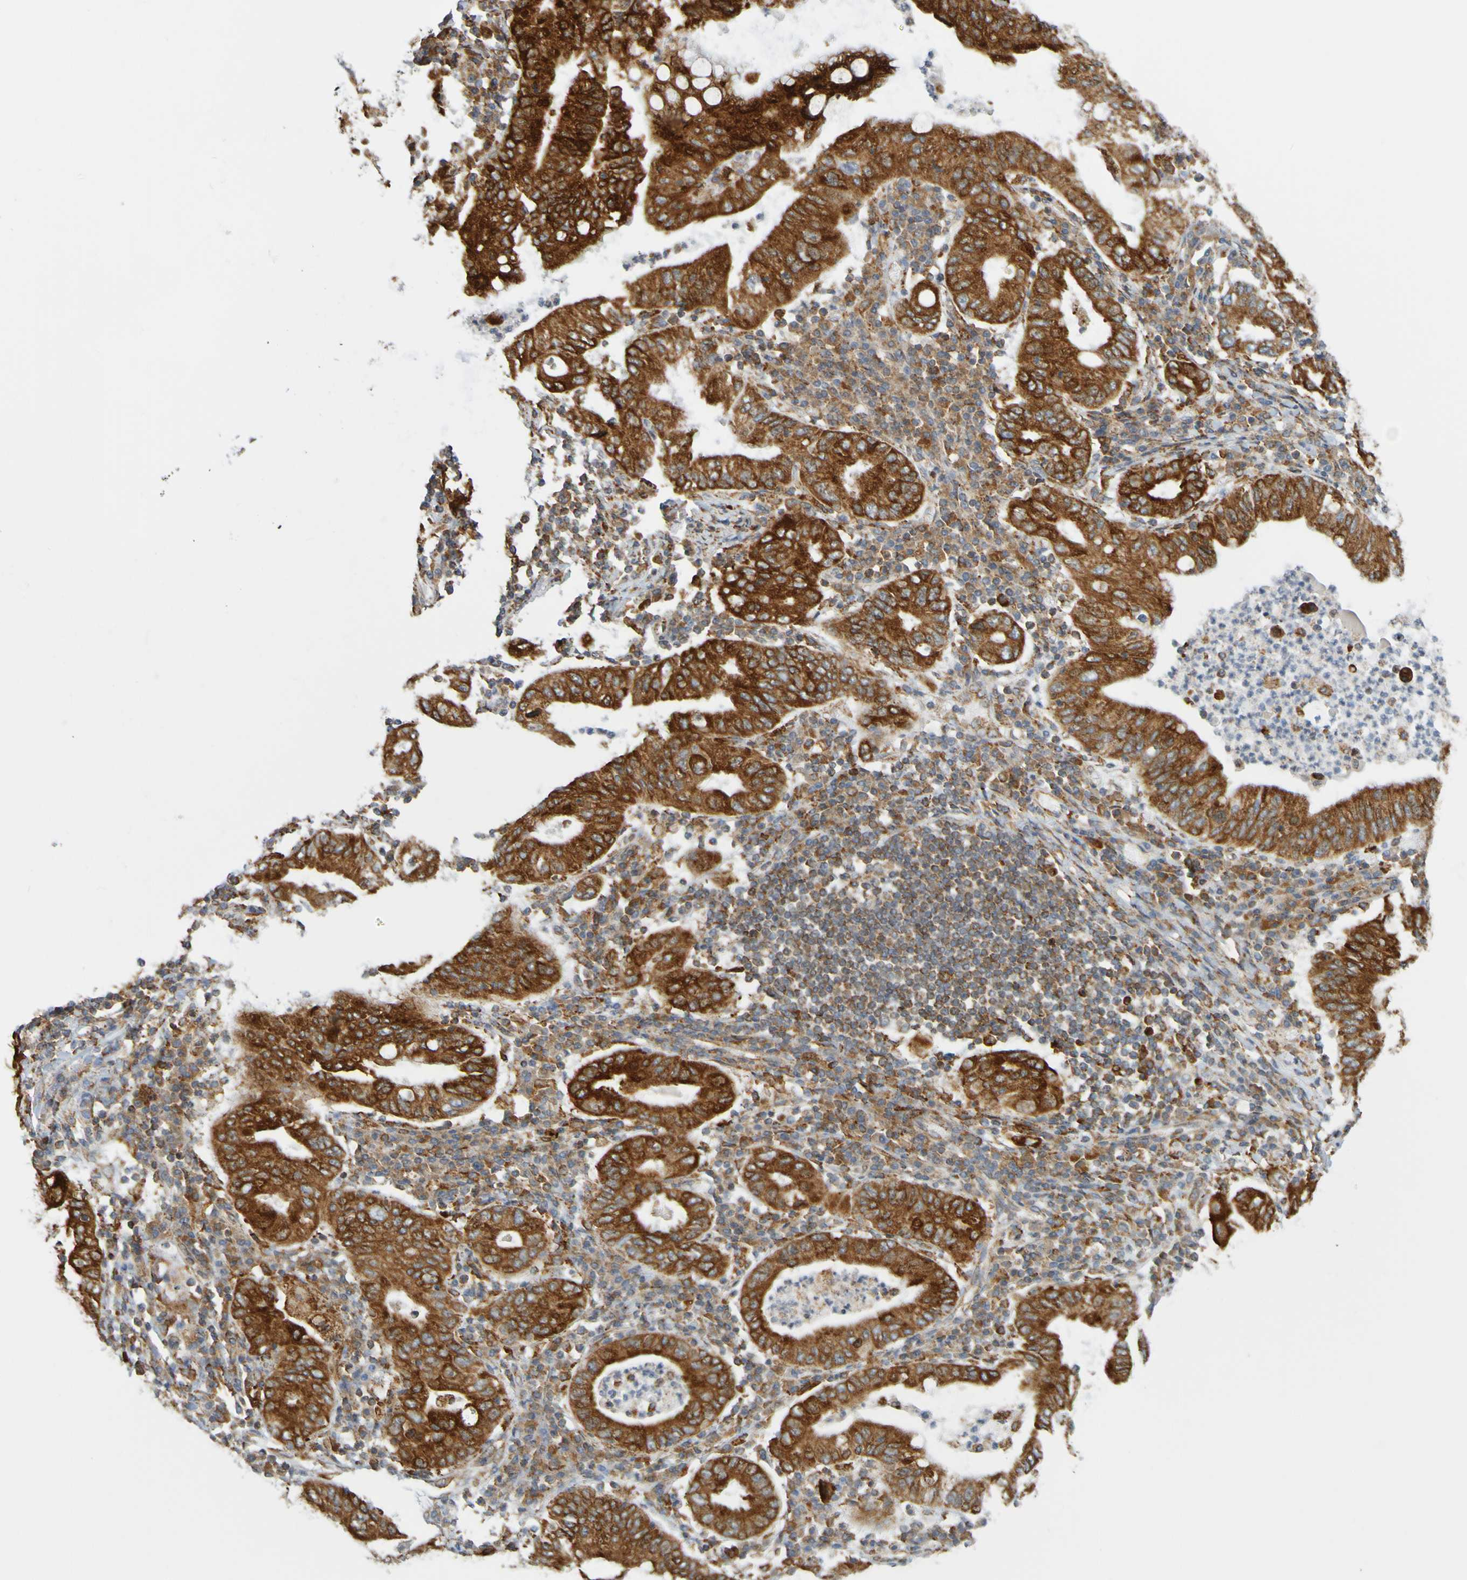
{"staining": {"intensity": "strong", "quantity": ">75%", "location": "cytoplasmic/membranous"}, "tissue": "stomach cancer", "cell_type": "Tumor cells", "image_type": "cancer", "snomed": [{"axis": "morphology", "description": "Normal tissue, NOS"}, {"axis": "morphology", "description": "Adenocarcinoma, NOS"}, {"axis": "topography", "description": "Esophagus"}, {"axis": "topography", "description": "Stomach, upper"}, {"axis": "topography", "description": "Peripheral nerve tissue"}], "caption": "There is high levels of strong cytoplasmic/membranous expression in tumor cells of stomach adenocarcinoma, as demonstrated by immunohistochemical staining (brown color).", "gene": "PDIA3", "patient": {"sex": "male", "age": 62}}